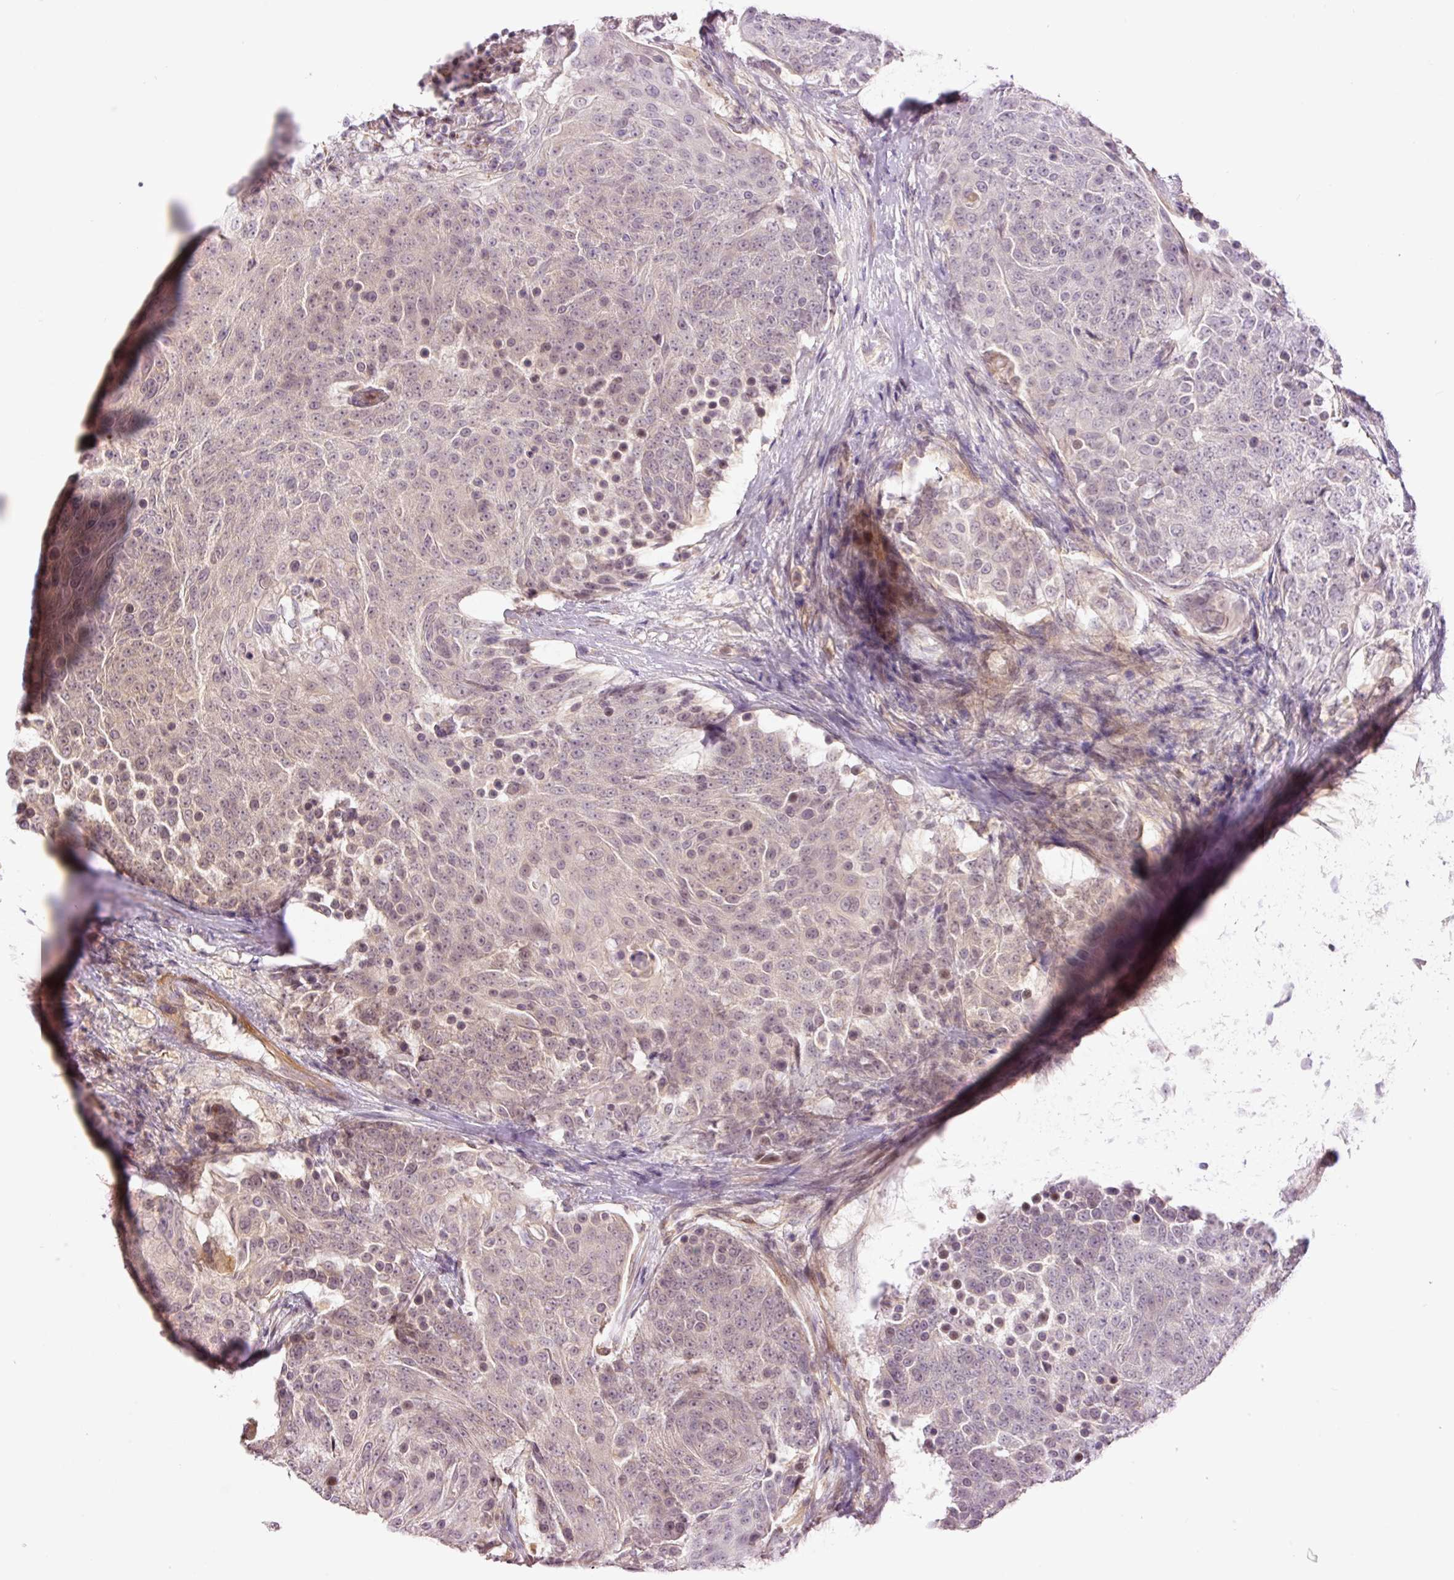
{"staining": {"intensity": "weak", "quantity": "<25%", "location": "cytoplasmic/membranous,nuclear"}, "tissue": "urothelial cancer", "cell_type": "Tumor cells", "image_type": "cancer", "snomed": [{"axis": "morphology", "description": "Urothelial carcinoma, High grade"}, {"axis": "topography", "description": "Urinary bladder"}], "caption": "Protein analysis of urothelial carcinoma (high-grade) exhibits no significant expression in tumor cells.", "gene": "SLC29A3", "patient": {"sex": "female", "age": 63}}